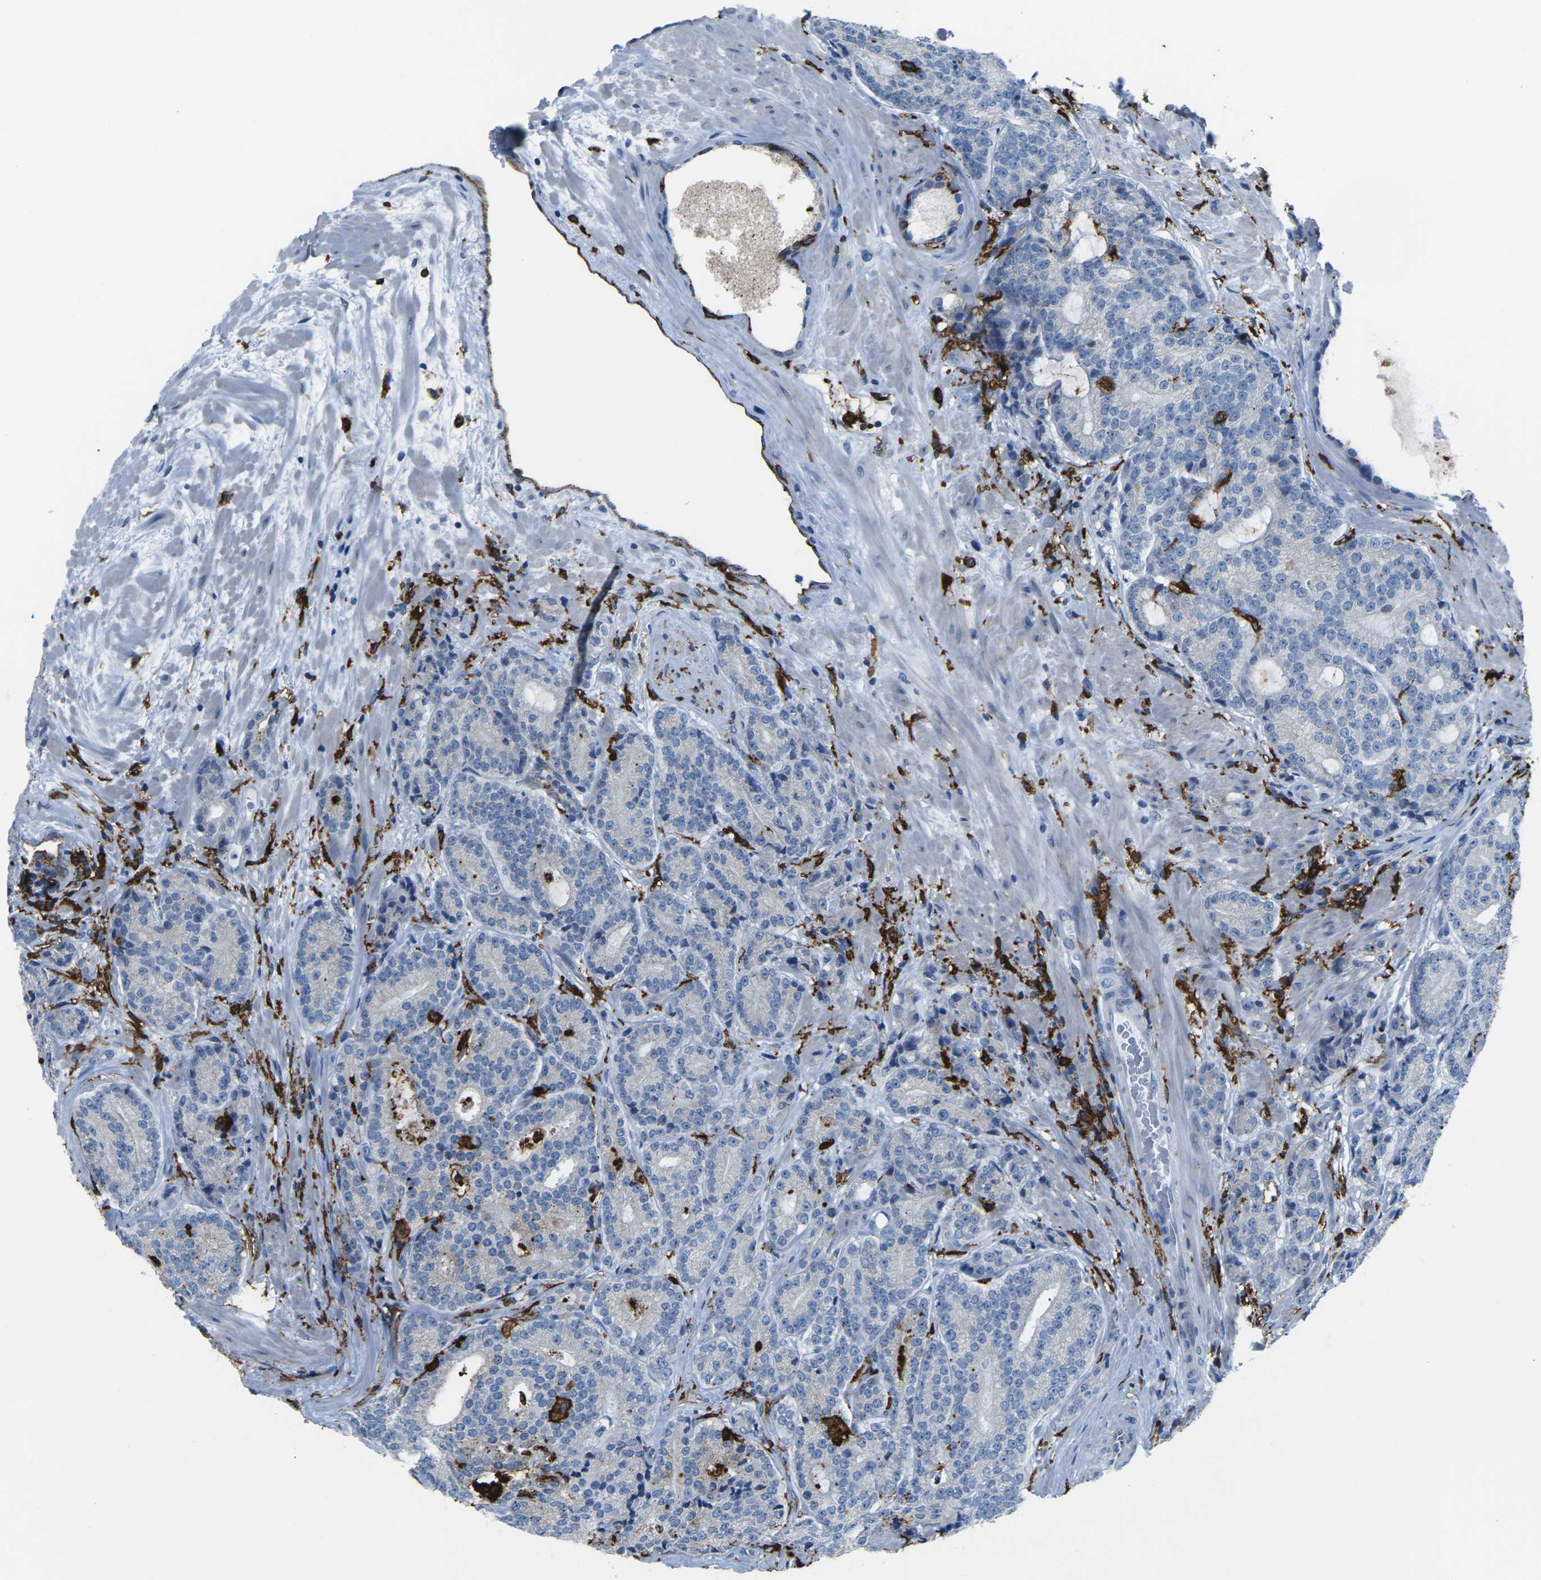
{"staining": {"intensity": "negative", "quantity": "none", "location": "none"}, "tissue": "prostate cancer", "cell_type": "Tumor cells", "image_type": "cancer", "snomed": [{"axis": "morphology", "description": "Adenocarcinoma, High grade"}, {"axis": "topography", "description": "Prostate"}], "caption": "Micrograph shows no significant protein expression in tumor cells of adenocarcinoma (high-grade) (prostate). (Stains: DAB (3,3'-diaminobenzidine) immunohistochemistry with hematoxylin counter stain, Microscopy: brightfield microscopy at high magnification).", "gene": "PTPN1", "patient": {"sex": "male", "age": 61}}